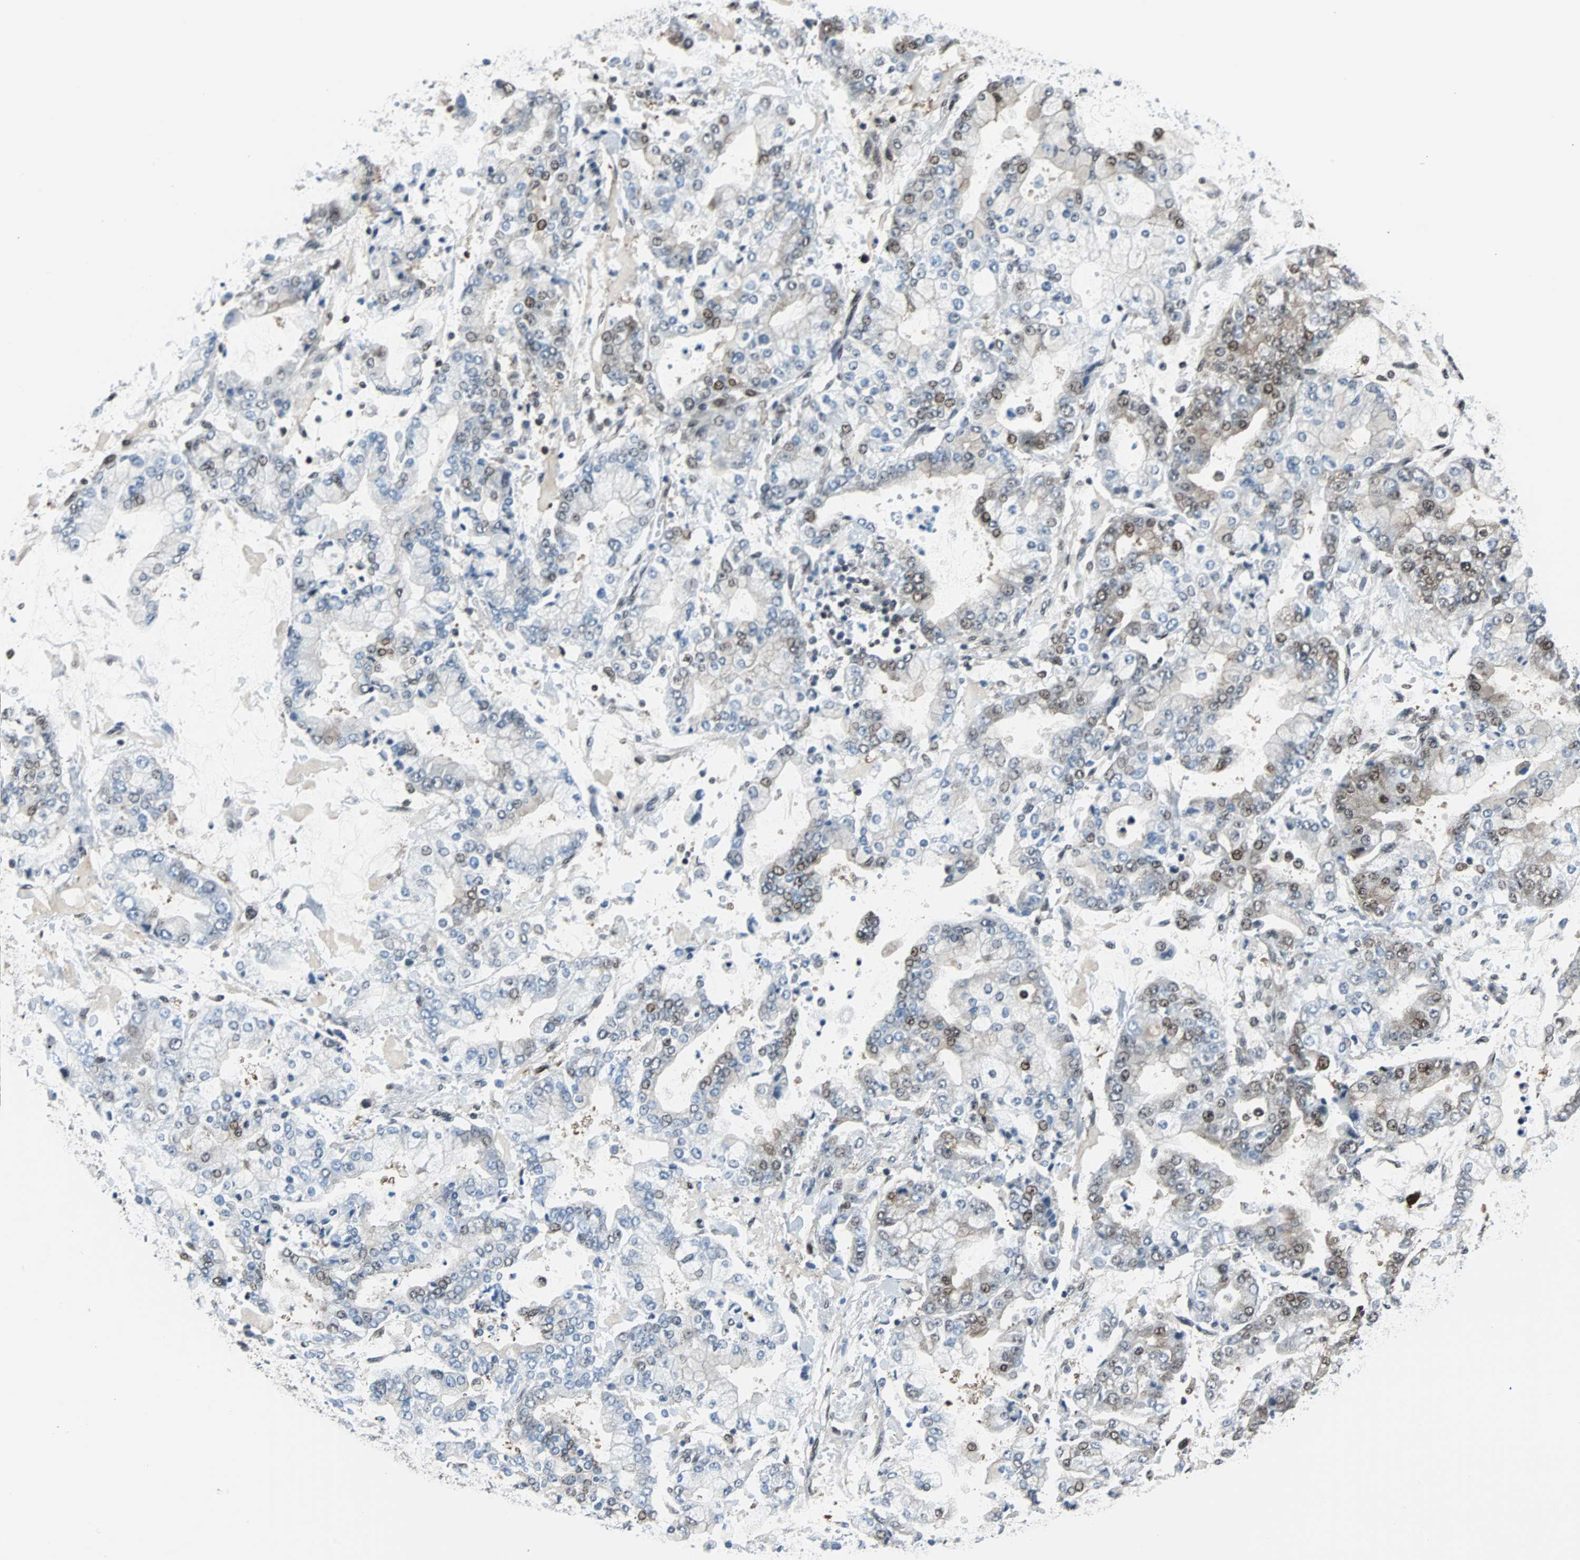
{"staining": {"intensity": "moderate", "quantity": "<25%", "location": "cytoplasmic/membranous,nuclear"}, "tissue": "stomach cancer", "cell_type": "Tumor cells", "image_type": "cancer", "snomed": [{"axis": "morphology", "description": "Adenocarcinoma, NOS"}, {"axis": "topography", "description": "Stomach"}], "caption": "A photomicrograph showing moderate cytoplasmic/membranous and nuclear expression in about <25% of tumor cells in stomach adenocarcinoma, as visualized by brown immunohistochemical staining.", "gene": "VCP", "patient": {"sex": "male", "age": 76}}